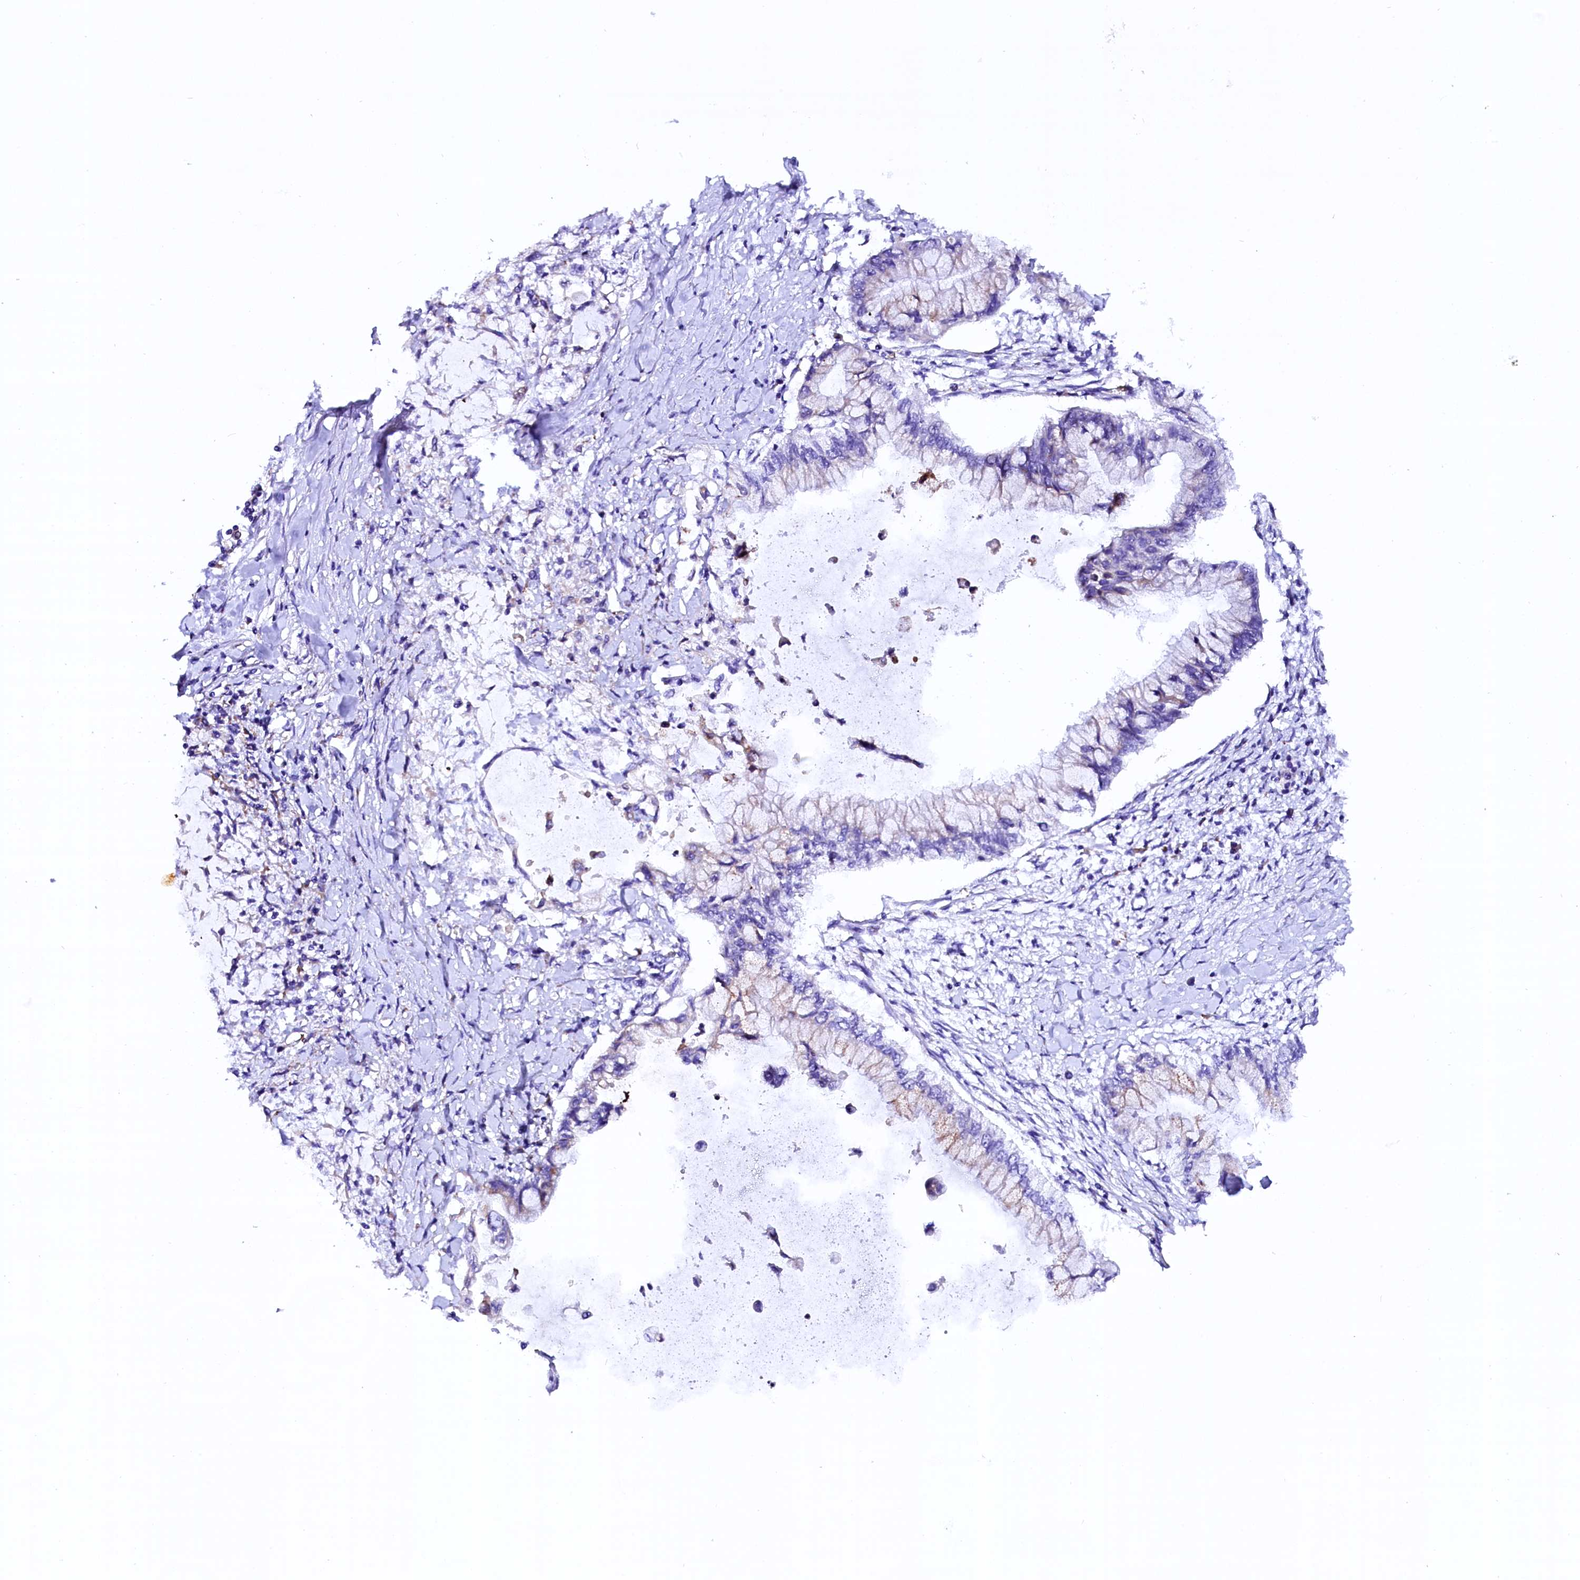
{"staining": {"intensity": "negative", "quantity": "none", "location": "none"}, "tissue": "pancreatic cancer", "cell_type": "Tumor cells", "image_type": "cancer", "snomed": [{"axis": "morphology", "description": "Adenocarcinoma, NOS"}, {"axis": "topography", "description": "Pancreas"}], "caption": "High magnification brightfield microscopy of pancreatic adenocarcinoma stained with DAB (3,3'-diaminobenzidine) (brown) and counterstained with hematoxylin (blue): tumor cells show no significant expression. (Stains: DAB immunohistochemistry with hematoxylin counter stain, Microscopy: brightfield microscopy at high magnification).", "gene": "CMTR2", "patient": {"sex": "male", "age": 48}}